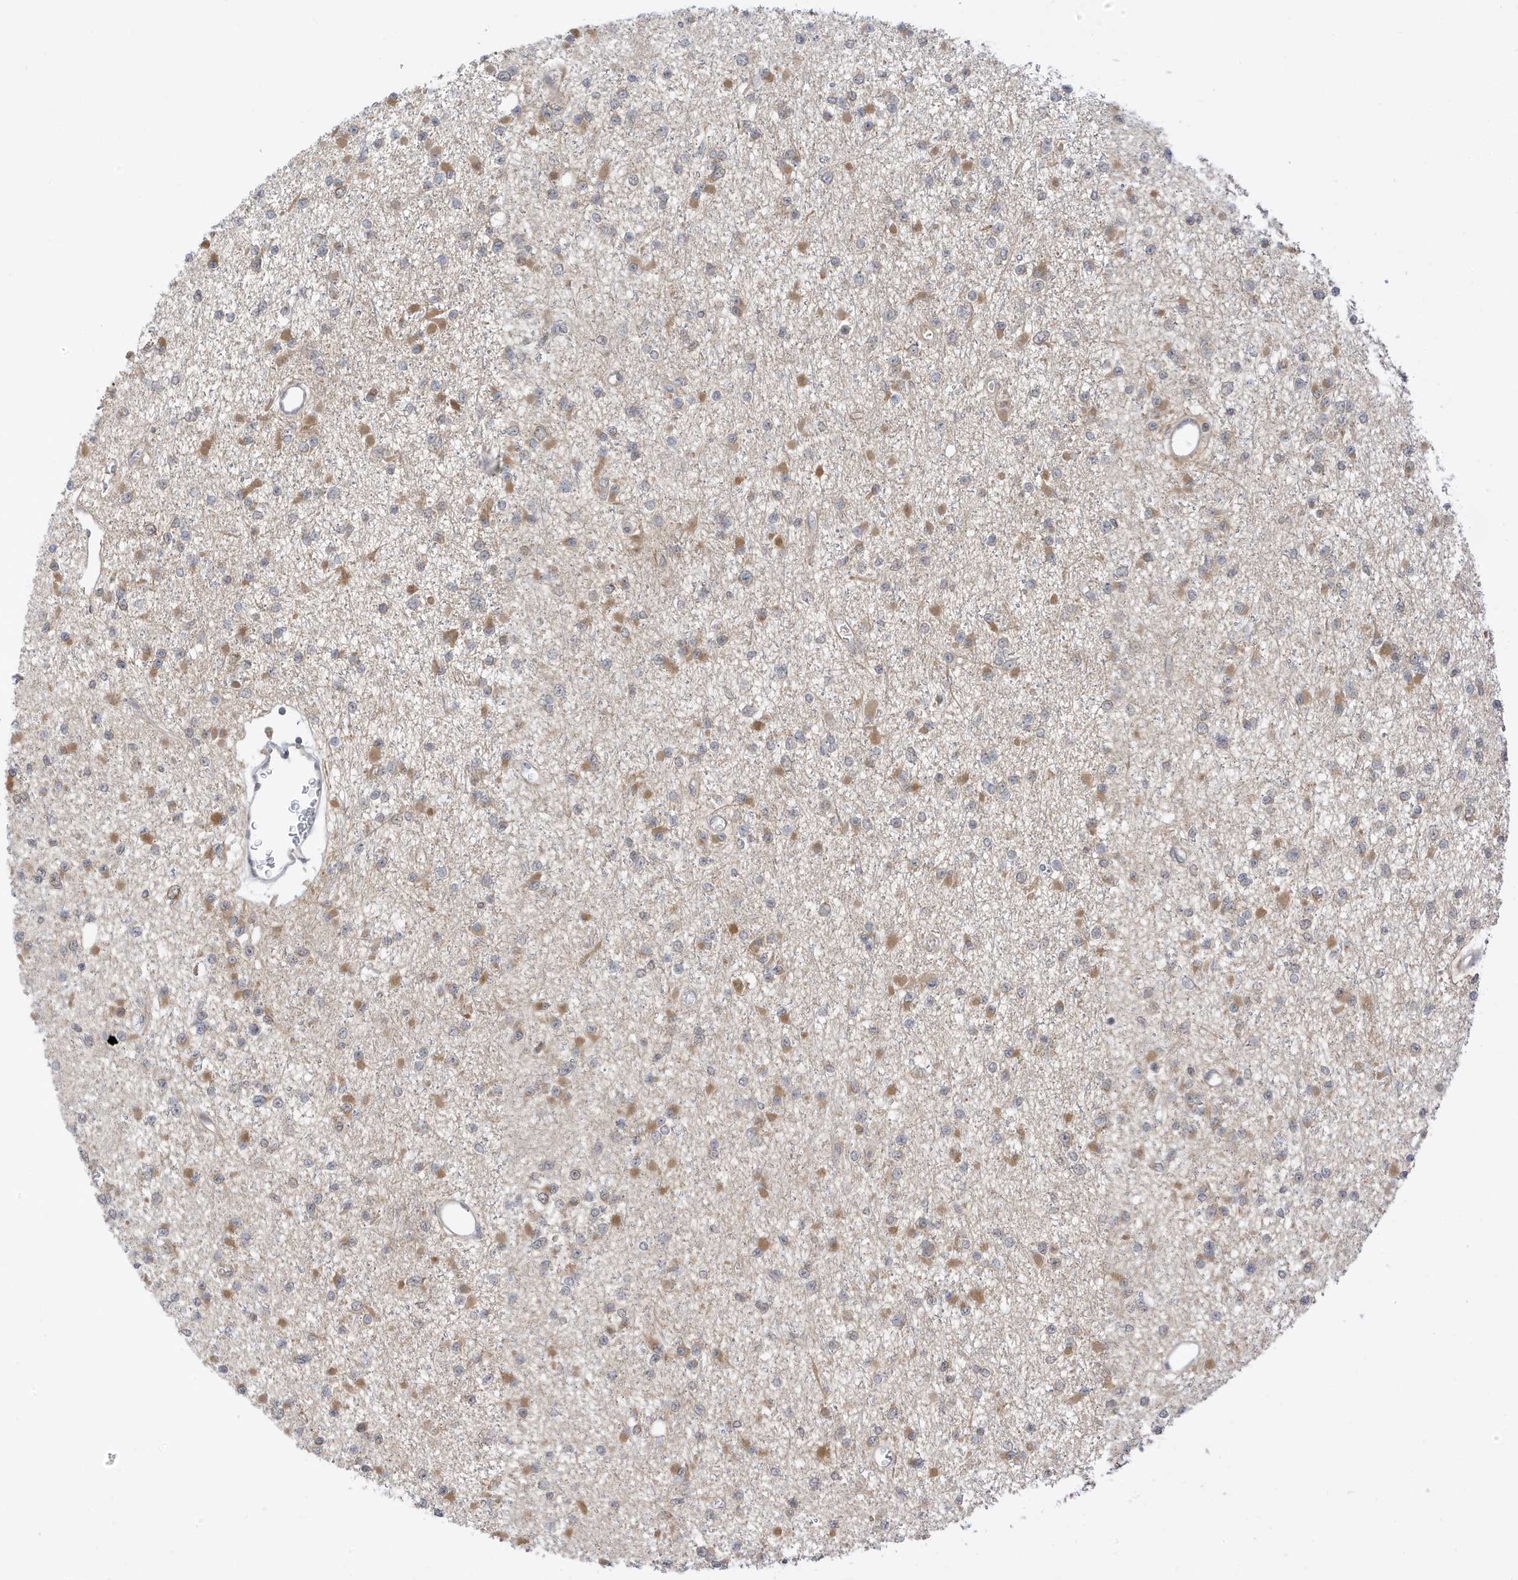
{"staining": {"intensity": "weak", "quantity": "25%-75%", "location": "cytoplasmic/membranous"}, "tissue": "glioma", "cell_type": "Tumor cells", "image_type": "cancer", "snomed": [{"axis": "morphology", "description": "Glioma, malignant, Low grade"}, {"axis": "topography", "description": "Brain"}], "caption": "Glioma stained with a protein marker displays weak staining in tumor cells.", "gene": "TAB3", "patient": {"sex": "female", "age": 22}}